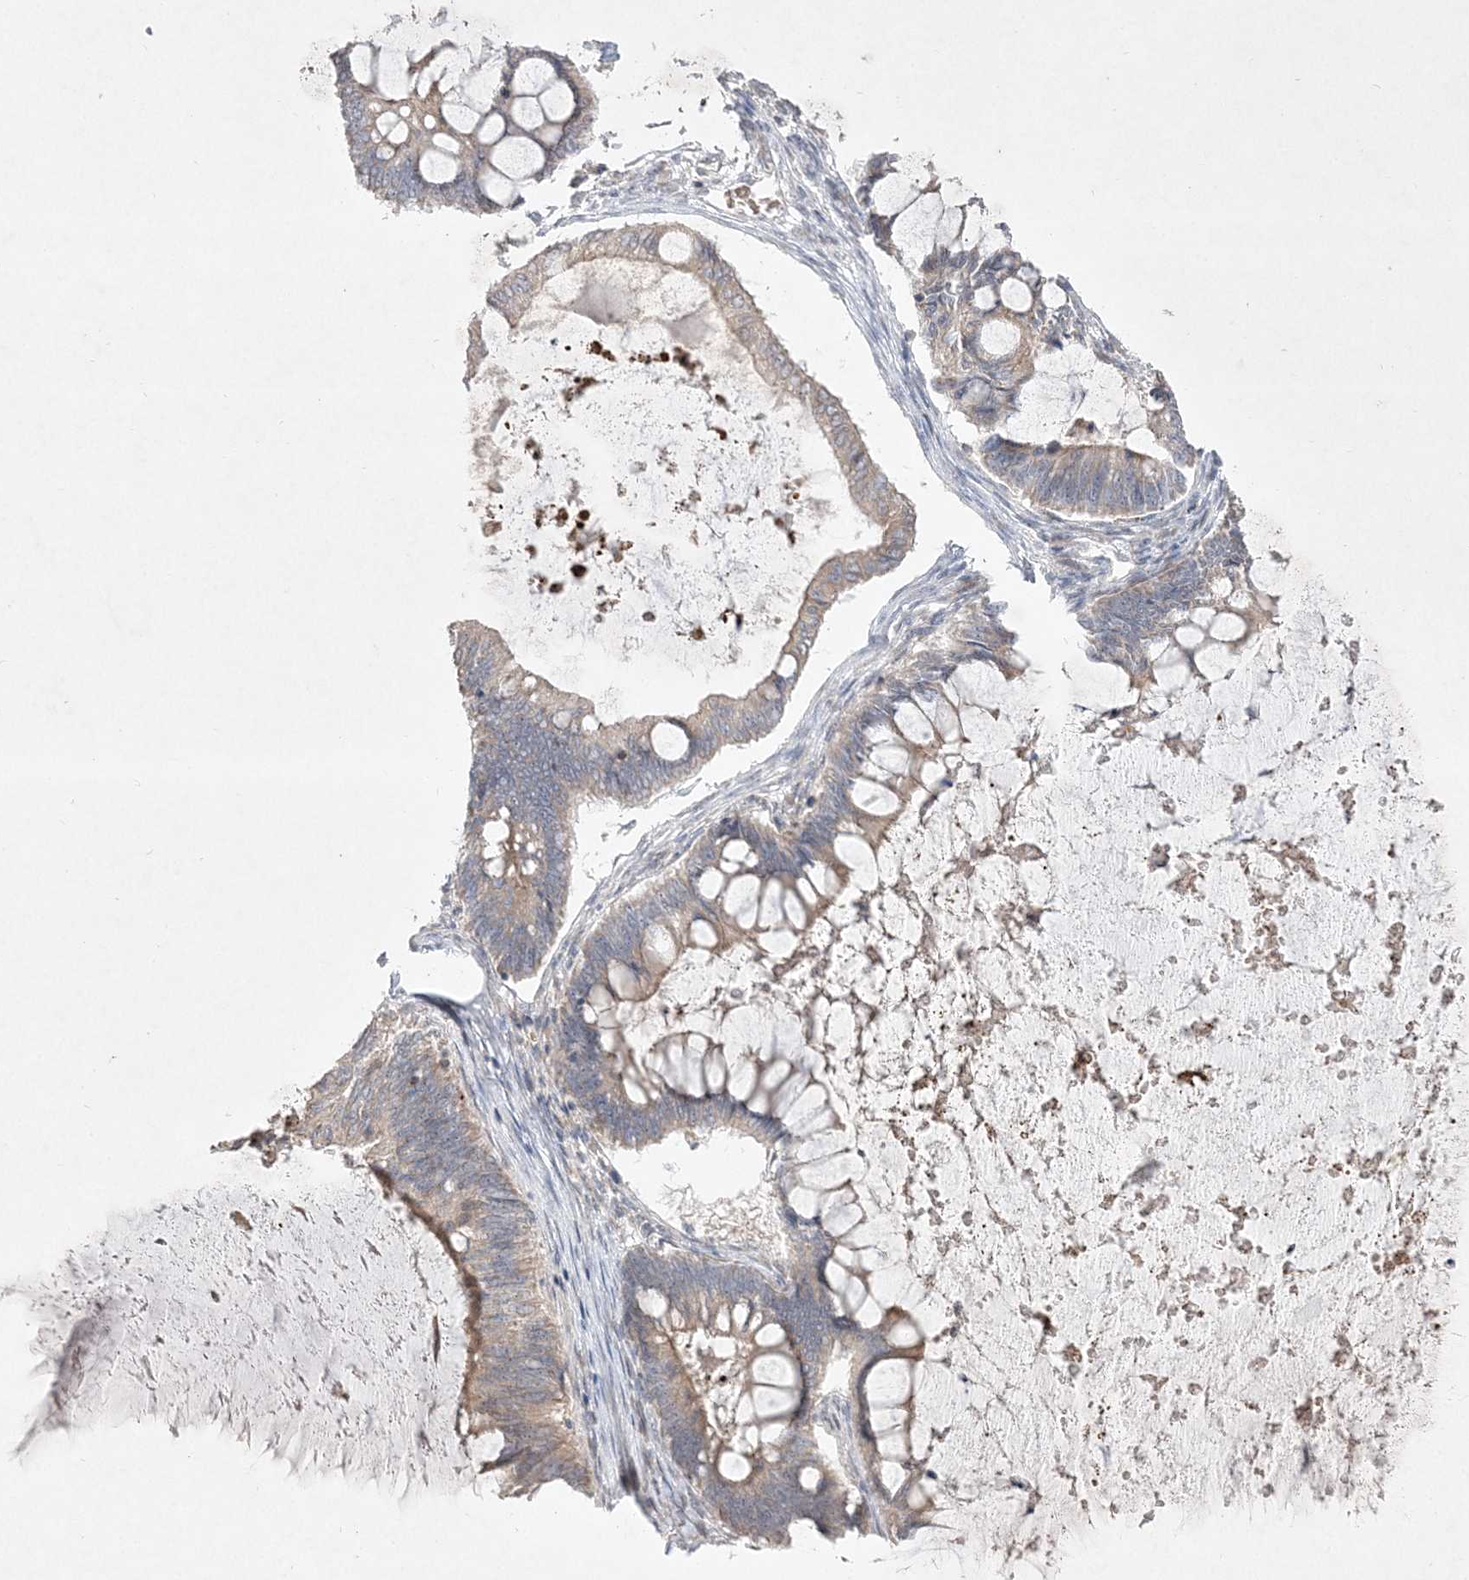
{"staining": {"intensity": "weak", "quantity": "<25%", "location": "cytoplasmic/membranous"}, "tissue": "ovarian cancer", "cell_type": "Tumor cells", "image_type": "cancer", "snomed": [{"axis": "morphology", "description": "Cystadenocarcinoma, mucinous, NOS"}, {"axis": "topography", "description": "Ovary"}], "caption": "A histopathology image of human ovarian mucinous cystadenocarcinoma is negative for staining in tumor cells.", "gene": "CLNK", "patient": {"sex": "female", "age": 61}}